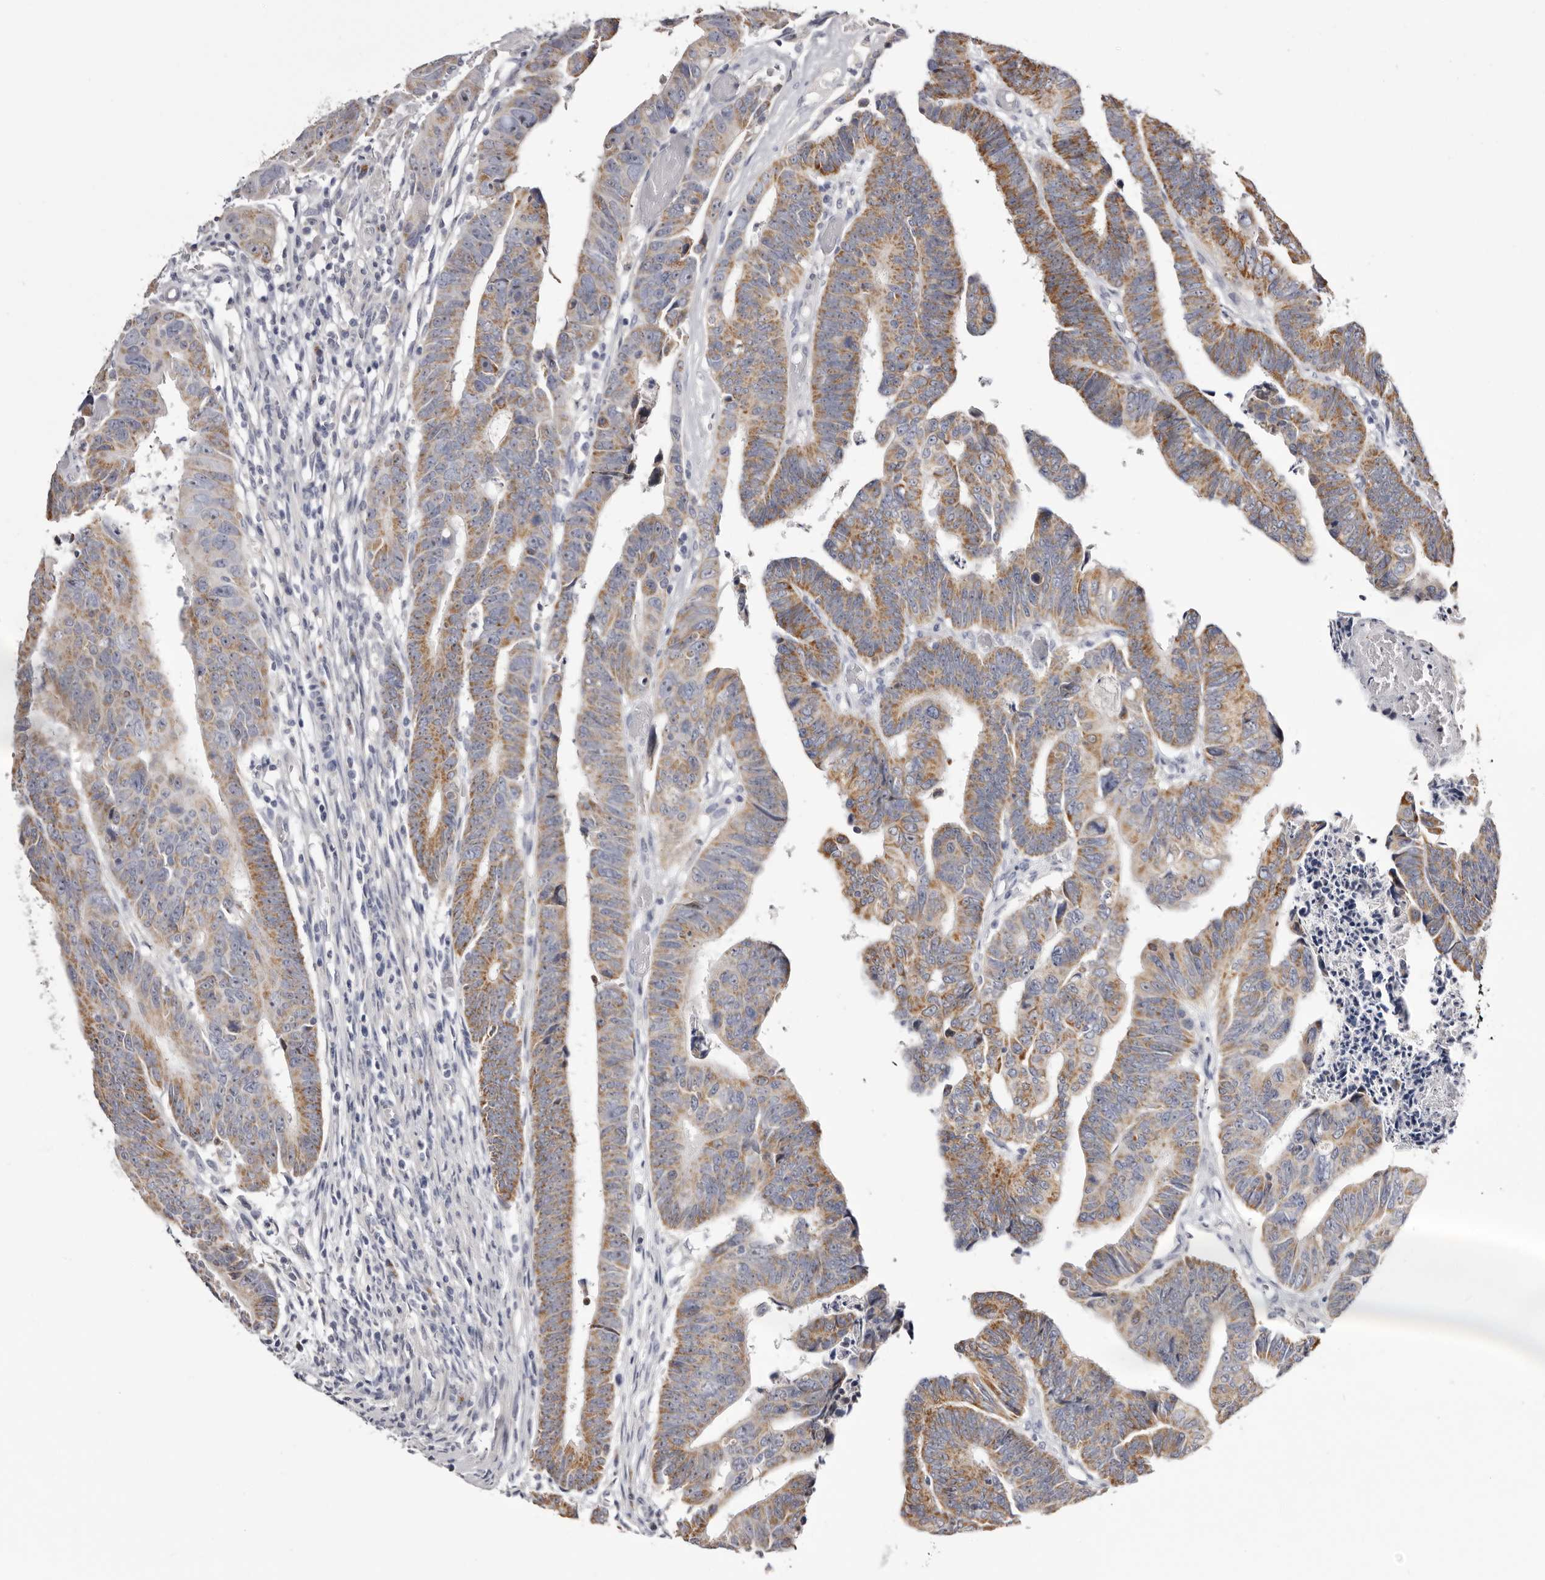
{"staining": {"intensity": "moderate", "quantity": ">75%", "location": "cytoplasmic/membranous"}, "tissue": "colorectal cancer", "cell_type": "Tumor cells", "image_type": "cancer", "snomed": [{"axis": "morphology", "description": "Adenocarcinoma, NOS"}, {"axis": "topography", "description": "Rectum"}], "caption": "Human colorectal adenocarcinoma stained with a brown dye demonstrates moderate cytoplasmic/membranous positive staining in about >75% of tumor cells.", "gene": "CASQ1", "patient": {"sex": "female", "age": 65}}